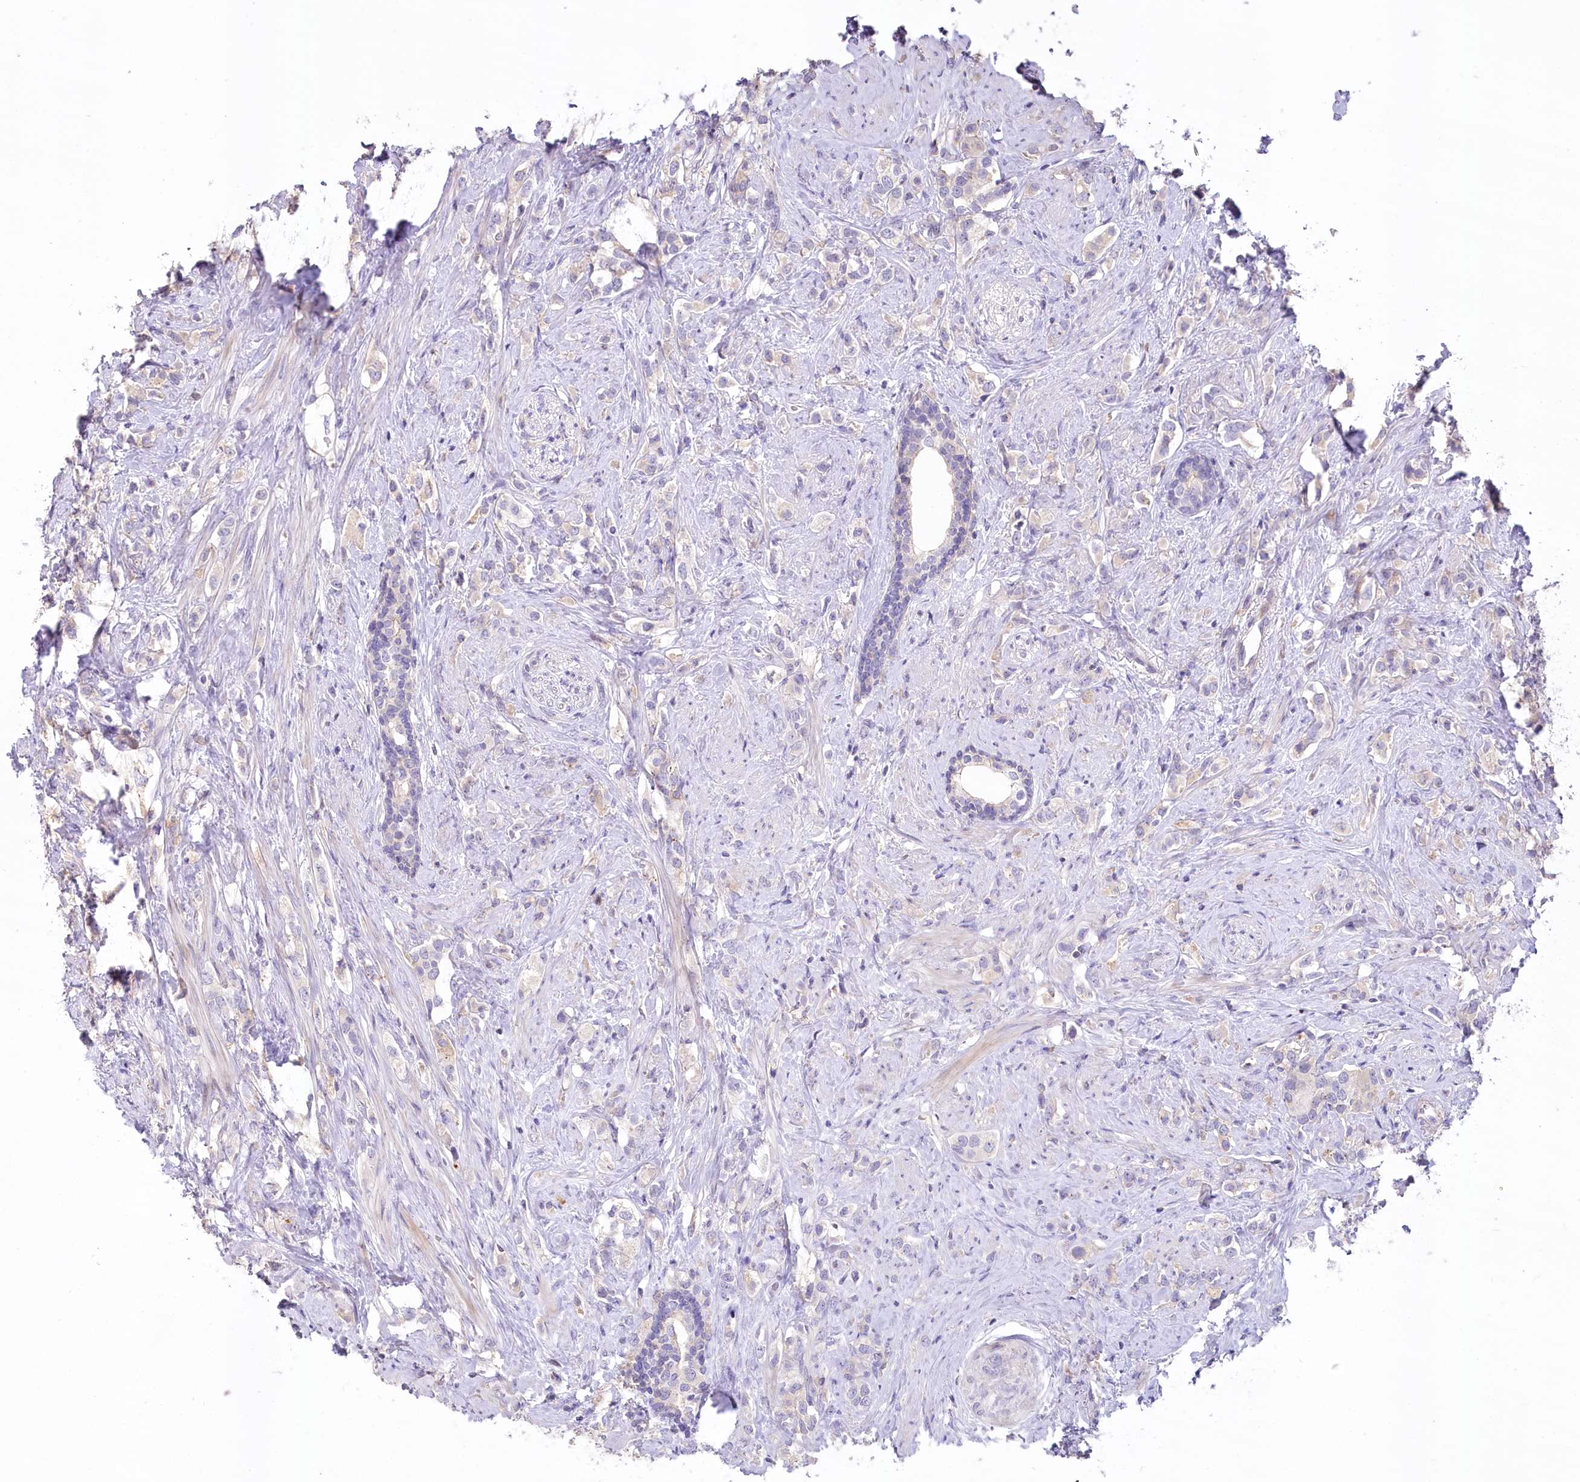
{"staining": {"intensity": "negative", "quantity": "none", "location": "none"}, "tissue": "prostate cancer", "cell_type": "Tumor cells", "image_type": "cancer", "snomed": [{"axis": "morphology", "description": "Adenocarcinoma, High grade"}, {"axis": "topography", "description": "Prostate"}], "caption": "Prostate cancer (high-grade adenocarcinoma) was stained to show a protein in brown. There is no significant expression in tumor cells.", "gene": "SLC6A11", "patient": {"sex": "male", "age": 63}}